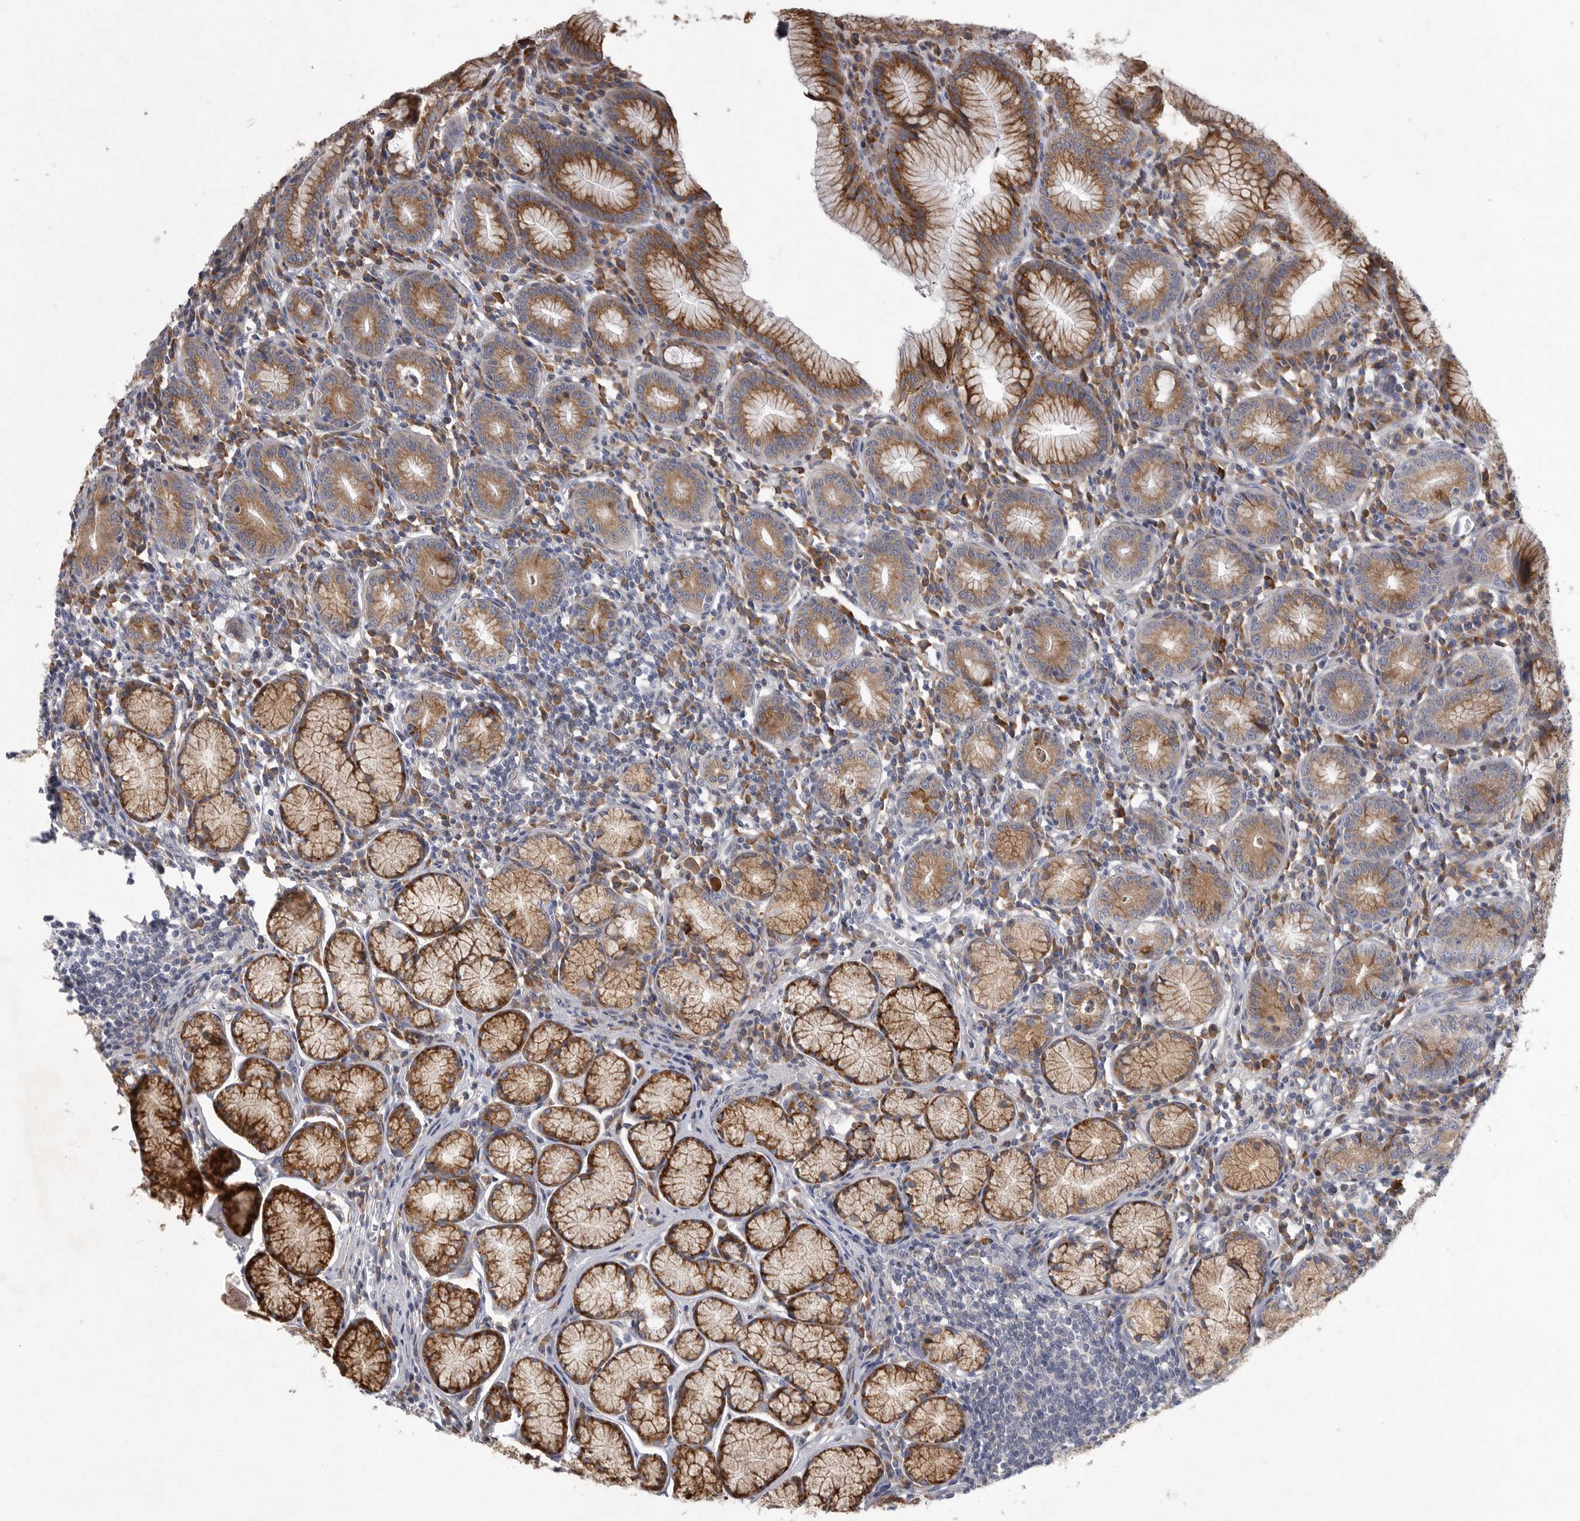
{"staining": {"intensity": "strong", "quantity": "25%-75%", "location": "cytoplasmic/membranous"}, "tissue": "stomach", "cell_type": "Glandular cells", "image_type": "normal", "snomed": [{"axis": "morphology", "description": "Normal tissue, NOS"}, {"axis": "topography", "description": "Stomach"}], "caption": "High-power microscopy captured an immunohistochemistry photomicrograph of normal stomach, revealing strong cytoplasmic/membranous expression in approximately 25%-75% of glandular cells.", "gene": "MINPP1", "patient": {"sex": "male", "age": 55}}